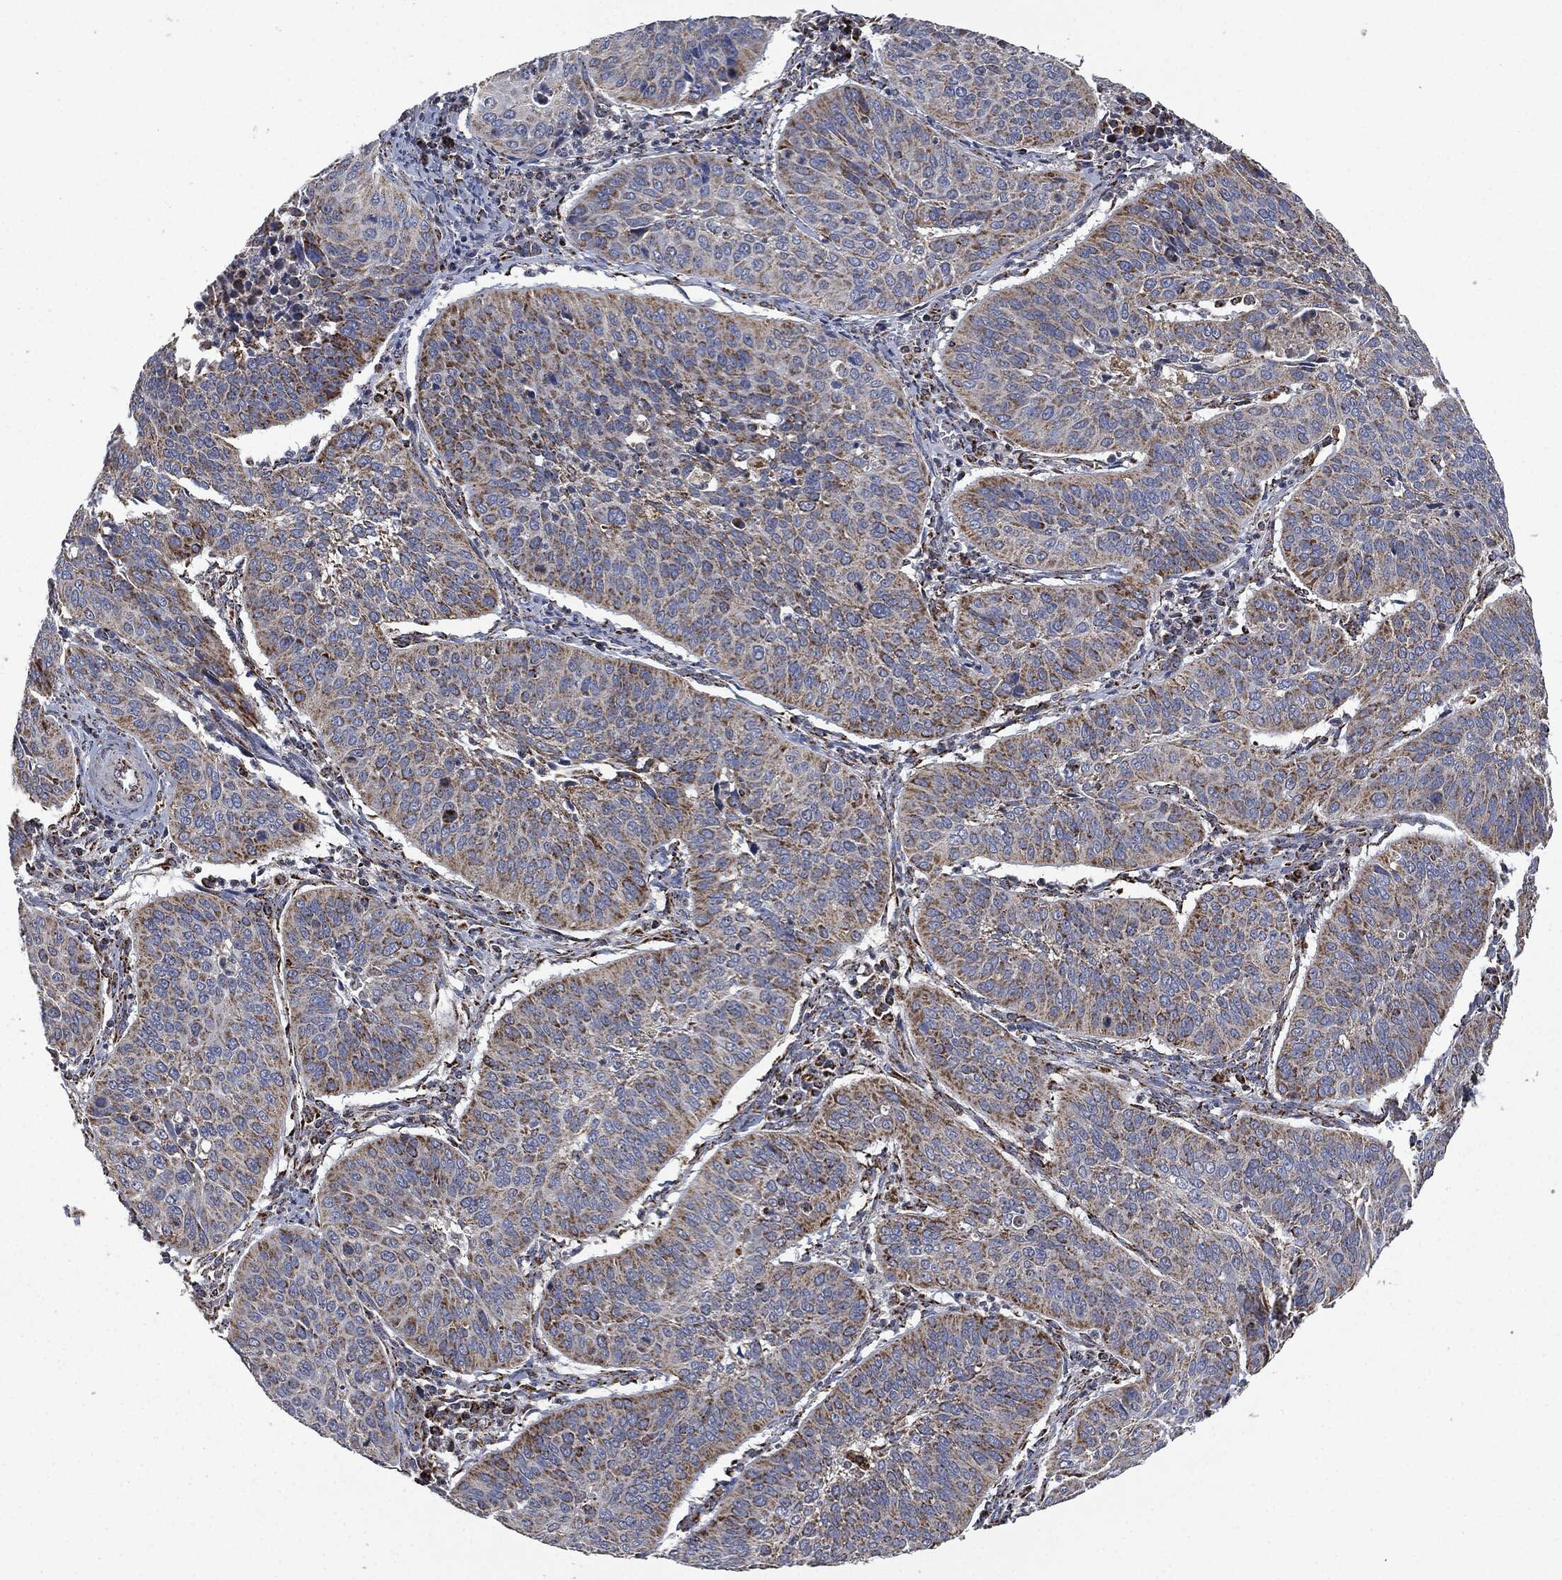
{"staining": {"intensity": "moderate", "quantity": ">75%", "location": "cytoplasmic/membranous"}, "tissue": "cervical cancer", "cell_type": "Tumor cells", "image_type": "cancer", "snomed": [{"axis": "morphology", "description": "Normal tissue, NOS"}, {"axis": "morphology", "description": "Squamous cell carcinoma, NOS"}, {"axis": "topography", "description": "Cervix"}], "caption": "Tumor cells show moderate cytoplasmic/membranous expression in approximately >75% of cells in cervical cancer (squamous cell carcinoma).", "gene": "RYK", "patient": {"sex": "female", "age": 39}}